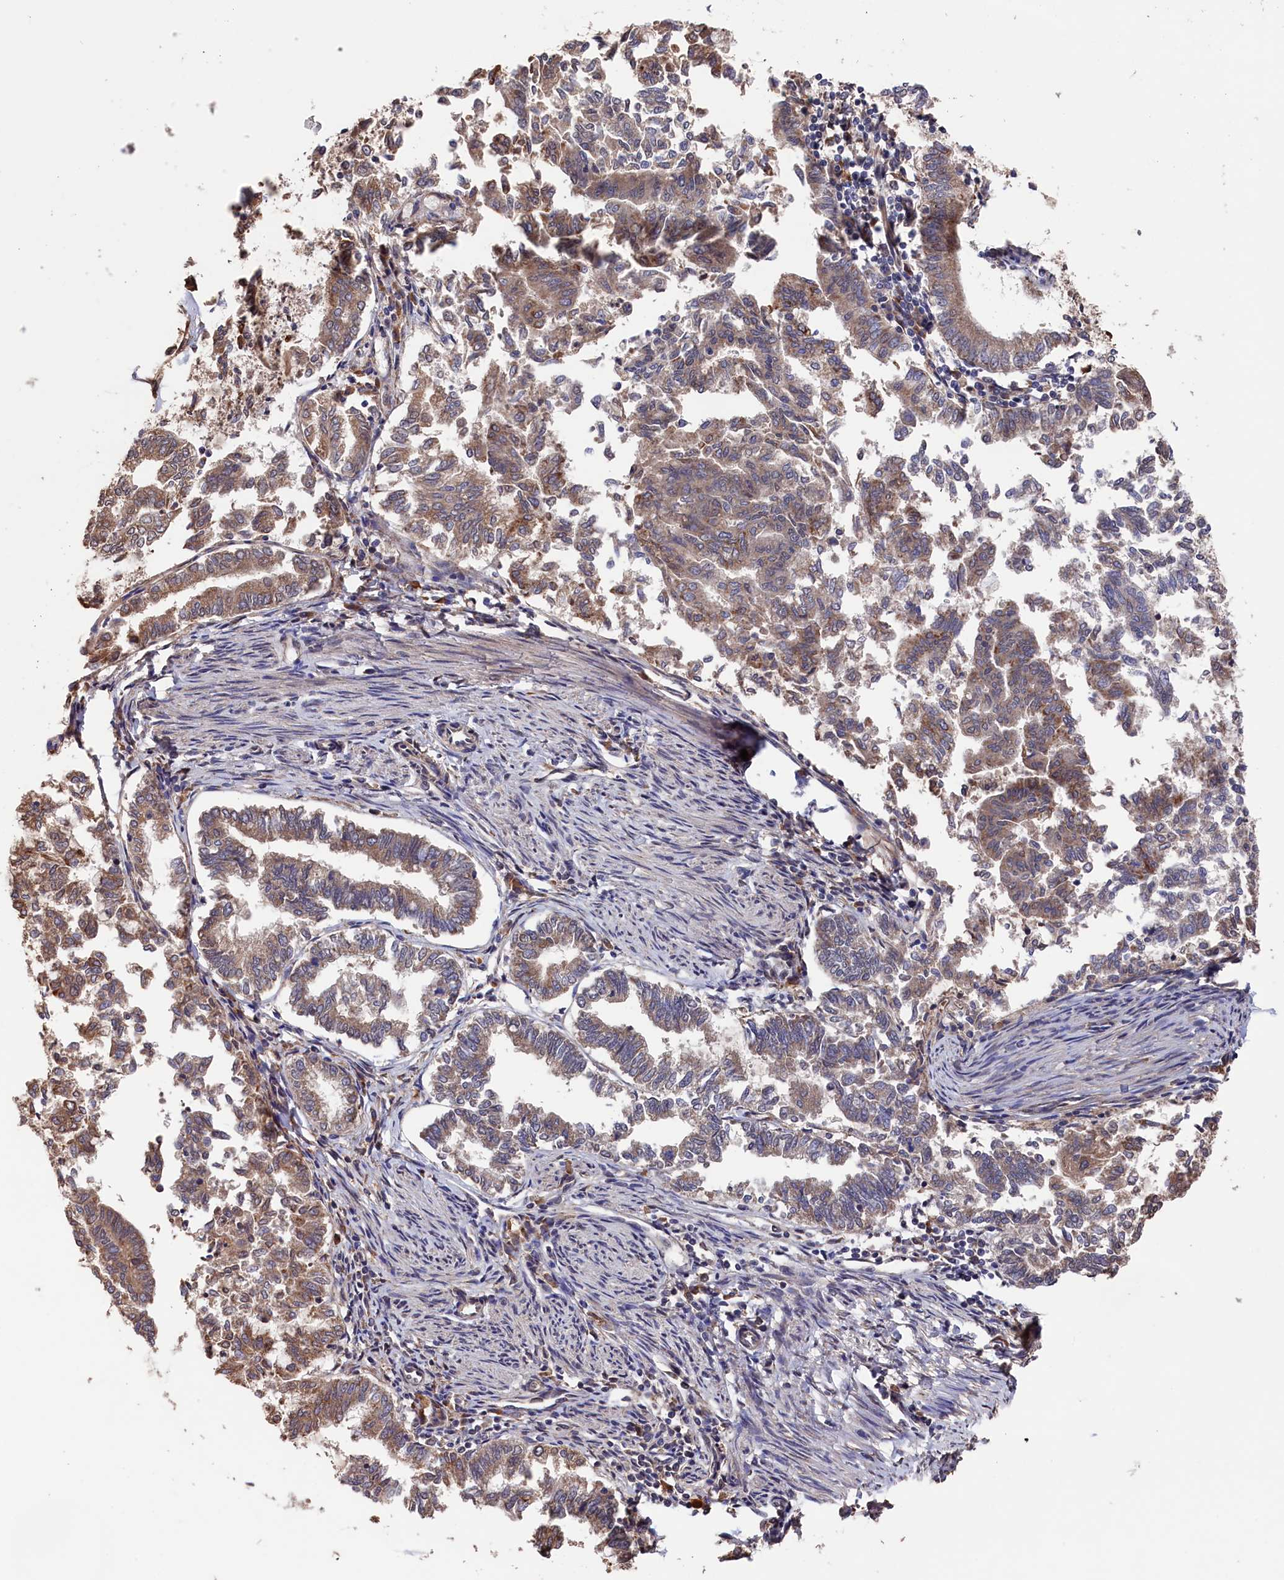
{"staining": {"intensity": "moderate", "quantity": "25%-75%", "location": "cytoplasmic/membranous"}, "tissue": "endometrial cancer", "cell_type": "Tumor cells", "image_type": "cancer", "snomed": [{"axis": "morphology", "description": "Adenocarcinoma, NOS"}, {"axis": "topography", "description": "Endometrium"}], "caption": "Immunohistochemistry (DAB) staining of adenocarcinoma (endometrial) exhibits moderate cytoplasmic/membranous protein staining in about 25%-75% of tumor cells. (brown staining indicates protein expression, while blue staining denotes nuclei).", "gene": "SLC12A4", "patient": {"sex": "female", "age": 79}}